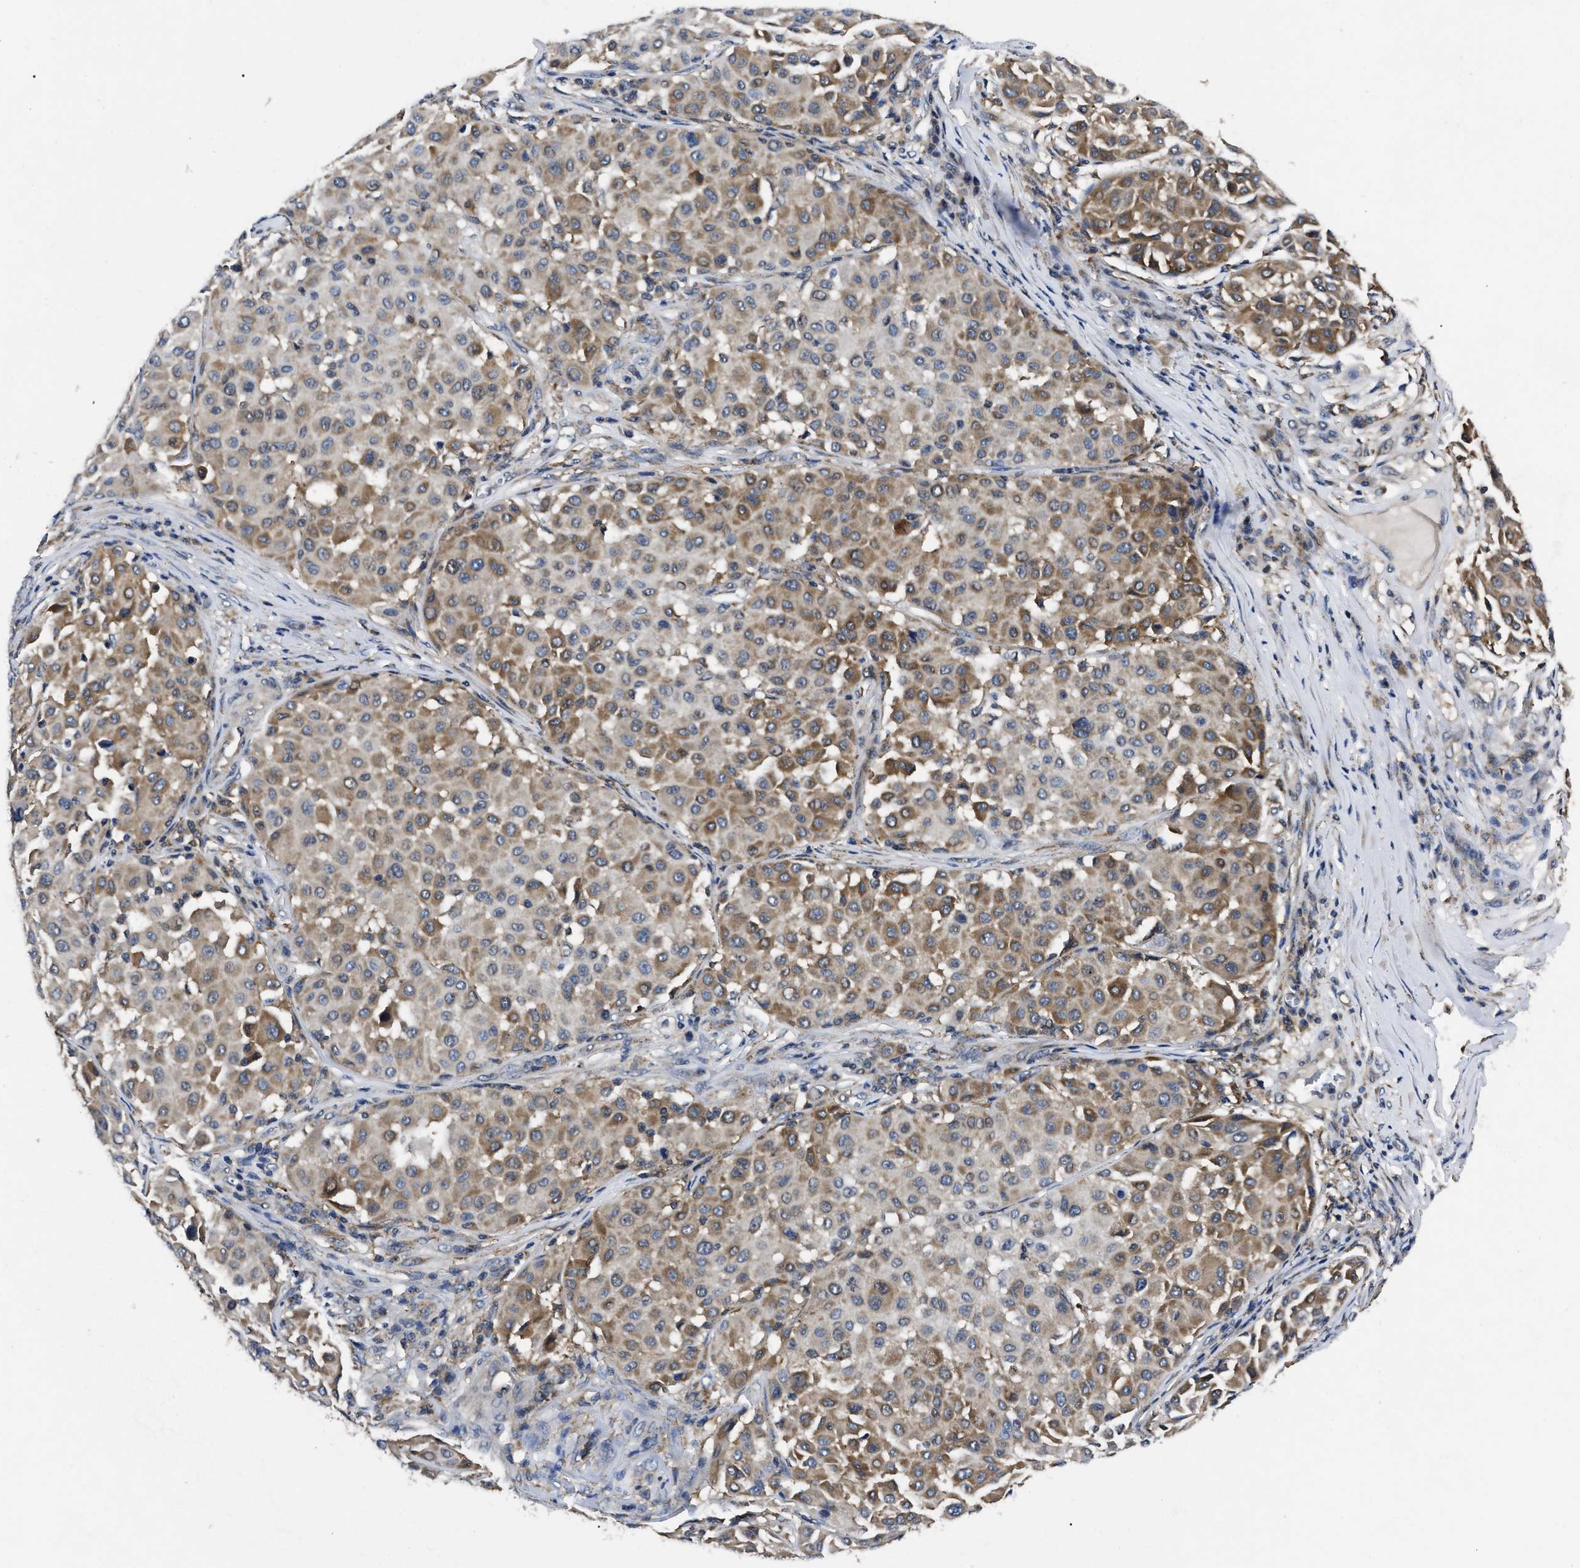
{"staining": {"intensity": "moderate", "quantity": ">75%", "location": "cytoplasmic/membranous"}, "tissue": "melanoma", "cell_type": "Tumor cells", "image_type": "cancer", "snomed": [{"axis": "morphology", "description": "Malignant melanoma, Metastatic site"}, {"axis": "topography", "description": "Soft tissue"}], "caption": "Protein analysis of malignant melanoma (metastatic site) tissue exhibits moderate cytoplasmic/membranous positivity in about >75% of tumor cells.", "gene": "GET4", "patient": {"sex": "male", "age": 41}}